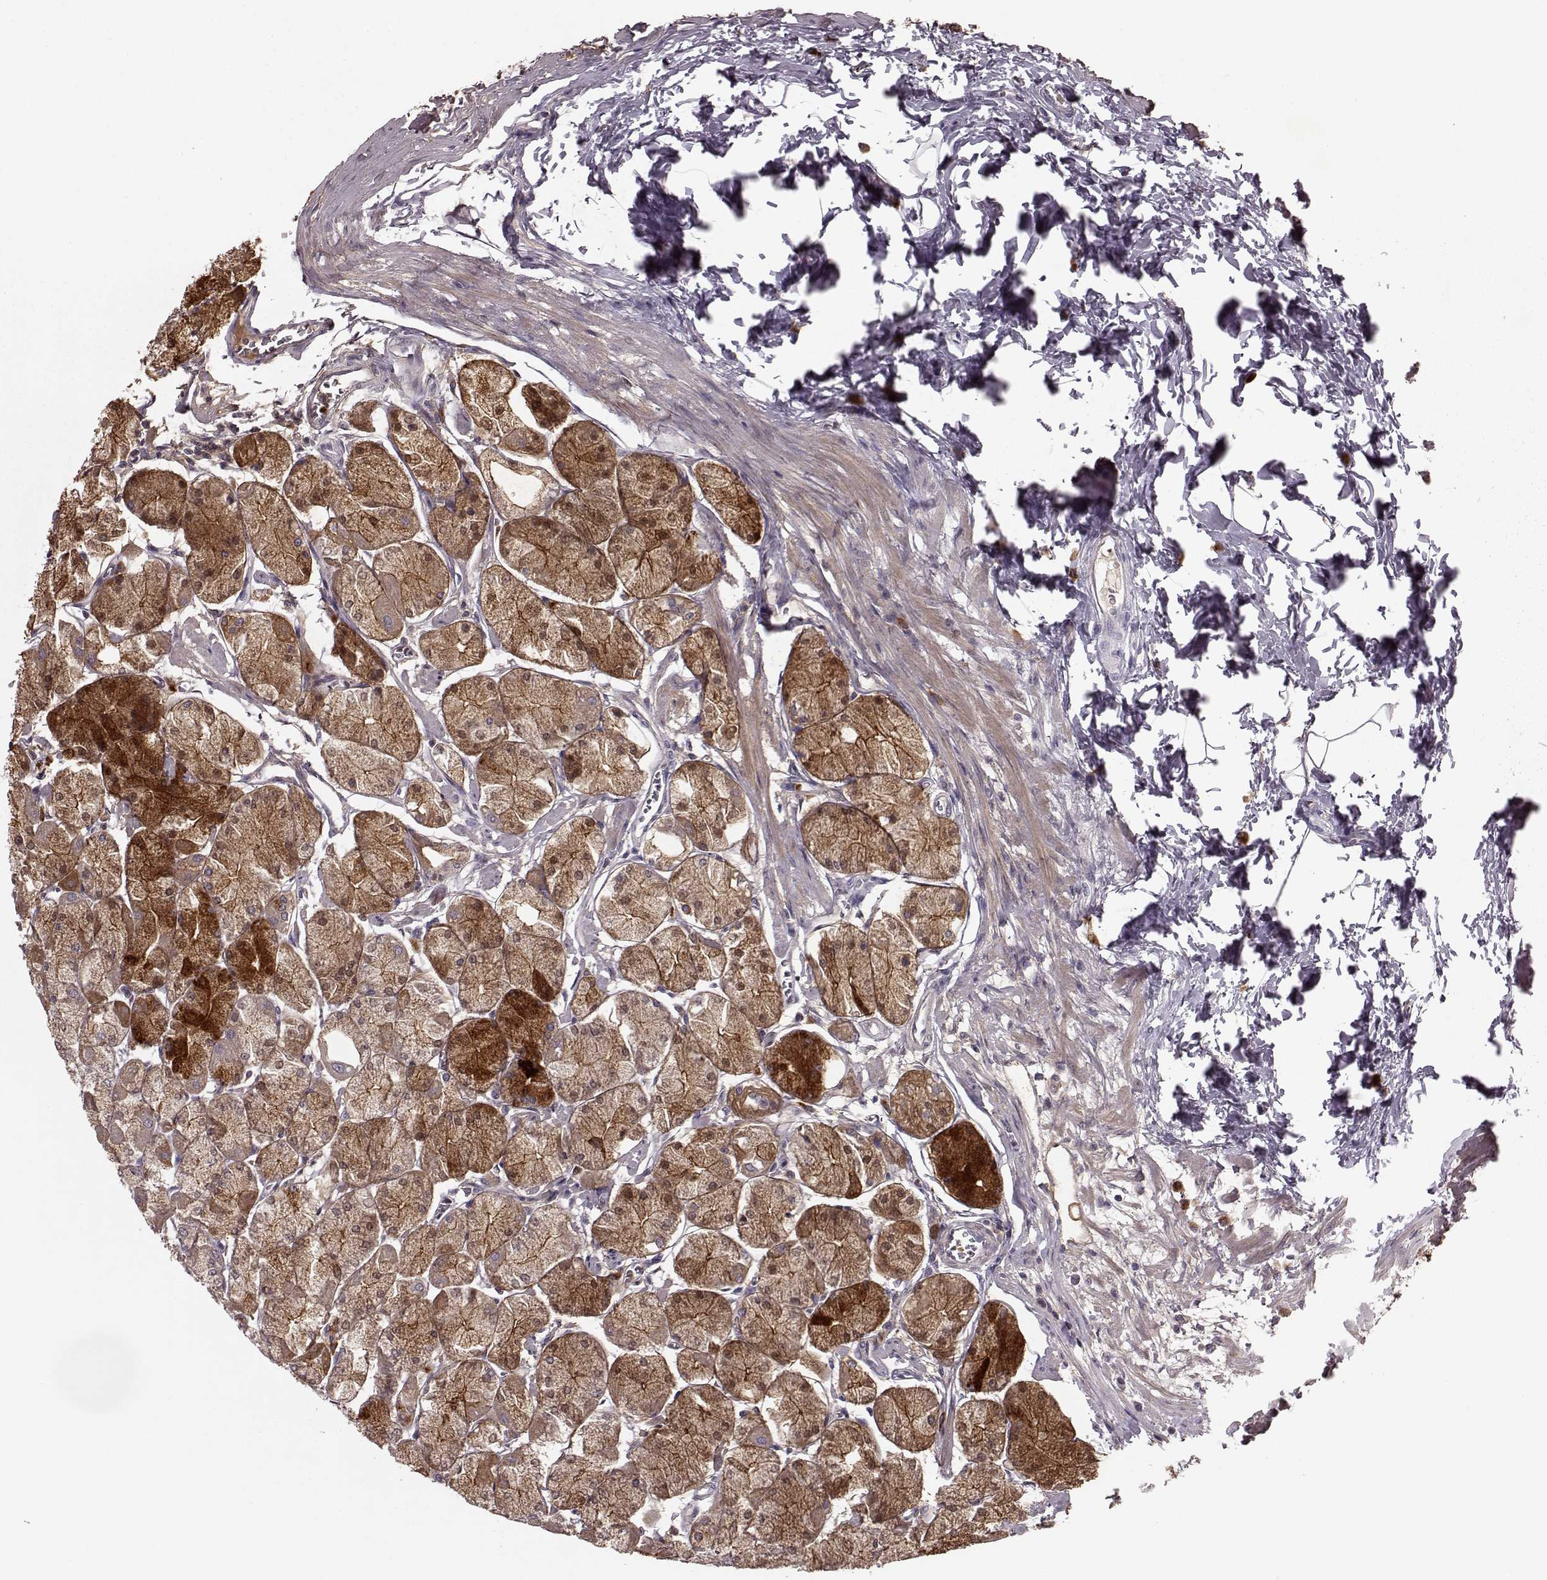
{"staining": {"intensity": "moderate", "quantity": ">75%", "location": "cytoplasmic/membranous"}, "tissue": "stomach", "cell_type": "Glandular cells", "image_type": "normal", "snomed": [{"axis": "morphology", "description": "Normal tissue, NOS"}, {"axis": "topography", "description": "Stomach, upper"}], "caption": "A brown stain highlights moderate cytoplasmic/membranous expression of a protein in glandular cells of unremarkable stomach.", "gene": "SLC52A3", "patient": {"sex": "male", "age": 60}}